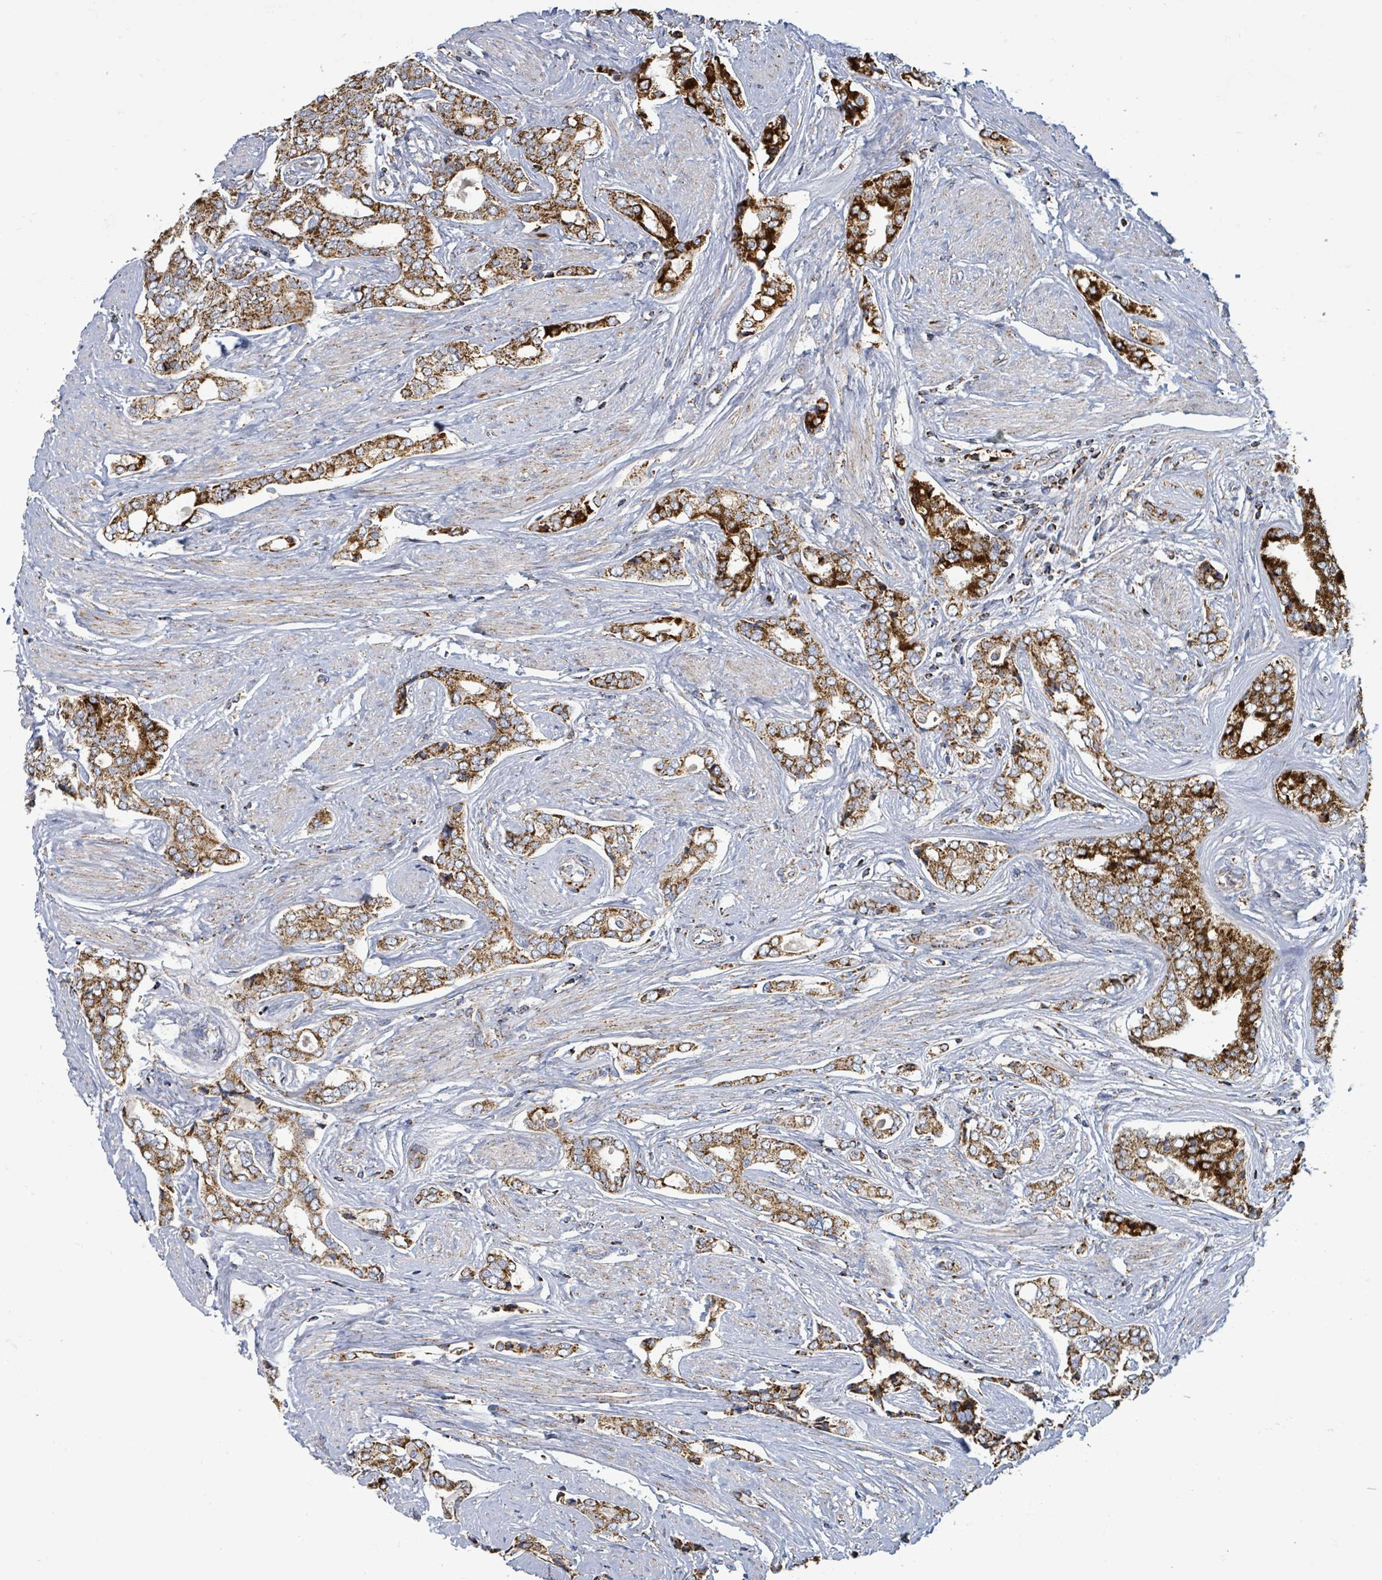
{"staining": {"intensity": "strong", "quantity": ">75%", "location": "cytoplasmic/membranous"}, "tissue": "prostate cancer", "cell_type": "Tumor cells", "image_type": "cancer", "snomed": [{"axis": "morphology", "description": "Adenocarcinoma, High grade"}, {"axis": "topography", "description": "Prostate"}], "caption": "This is a micrograph of IHC staining of prostate adenocarcinoma (high-grade), which shows strong expression in the cytoplasmic/membranous of tumor cells.", "gene": "SUCLG2", "patient": {"sex": "male", "age": 71}}